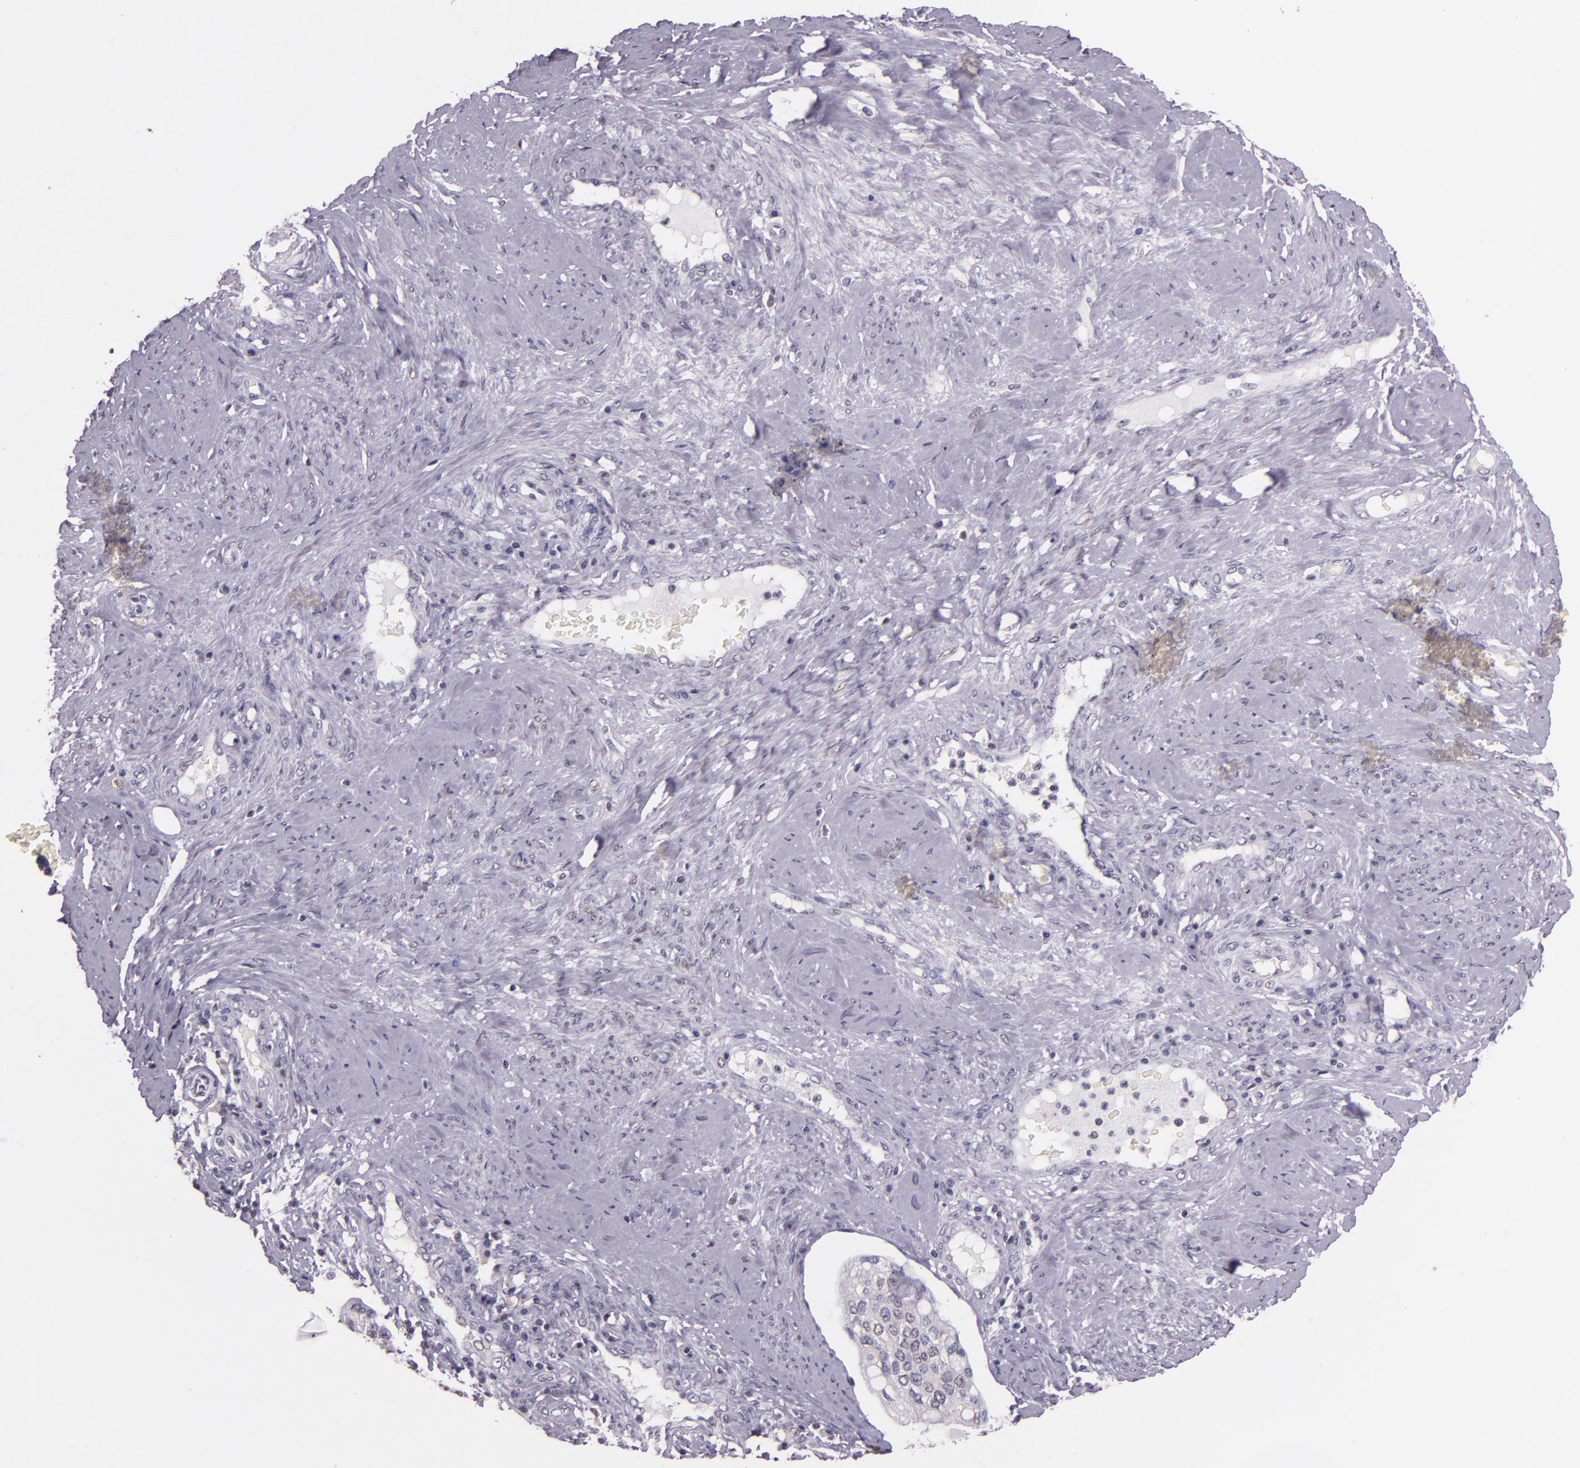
{"staining": {"intensity": "negative", "quantity": "none", "location": "none"}, "tissue": "cervical cancer", "cell_type": "Tumor cells", "image_type": "cancer", "snomed": [{"axis": "morphology", "description": "Squamous cell carcinoma, NOS"}, {"axis": "topography", "description": "Cervix"}], "caption": "Immunohistochemistry (IHC) image of neoplastic tissue: cervical cancer (squamous cell carcinoma) stained with DAB shows no significant protein expression in tumor cells.", "gene": "HSPA8", "patient": {"sex": "female", "age": 41}}